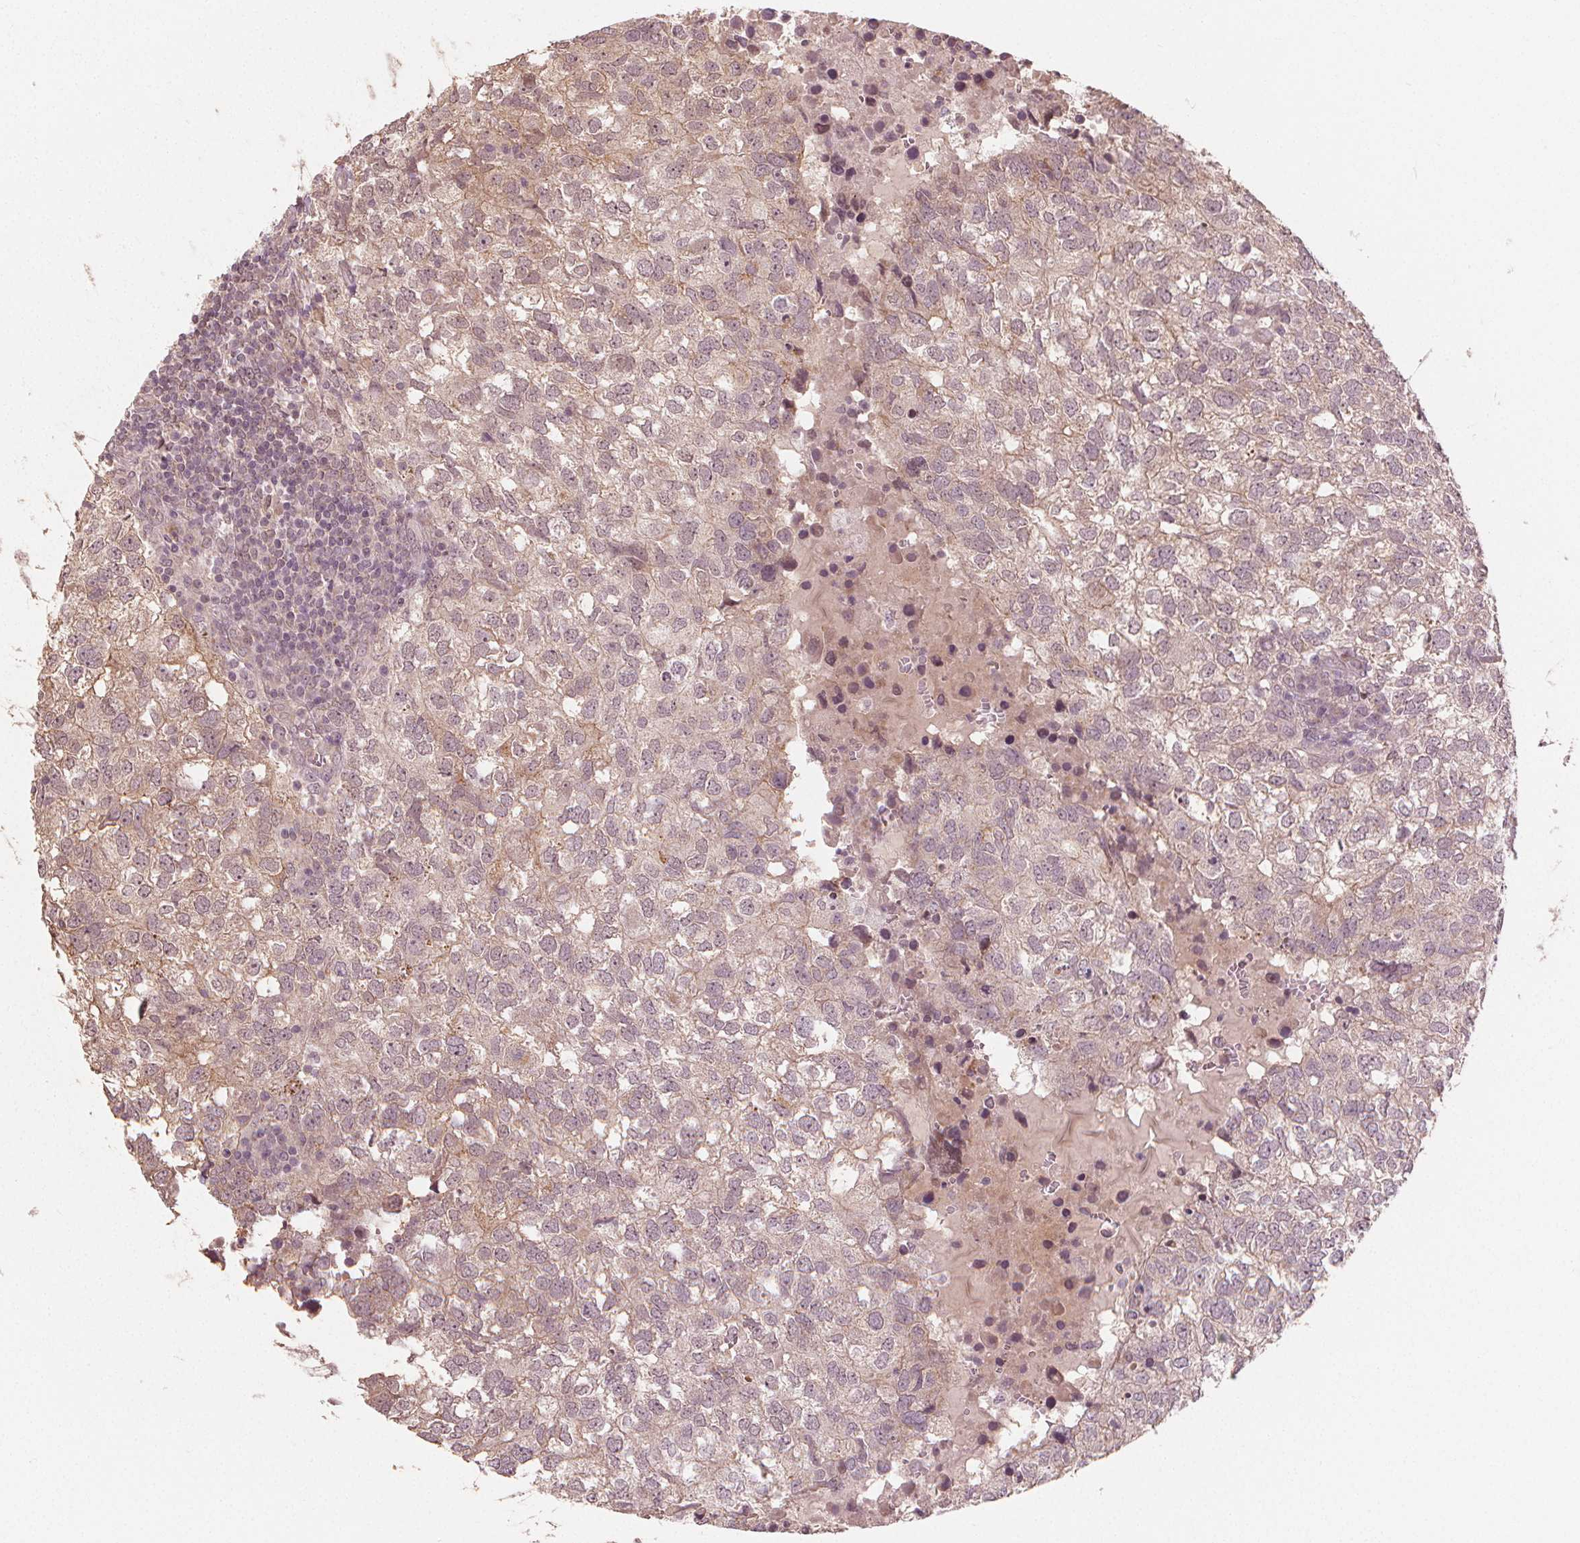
{"staining": {"intensity": "weak", "quantity": "<25%", "location": "cytoplasmic/membranous,nuclear"}, "tissue": "breast cancer", "cell_type": "Tumor cells", "image_type": "cancer", "snomed": [{"axis": "morphology", "description": "Duct carcinoma"}, {"axis": "topography", "description": "Breast"}], "caption": "A high-resolution micrograph shows immunohistochemistry (IHC) staining of invasive ductal carcinoma (breast), which reveals no significant staining in tumor cells. The staining is performed using DAB brown chromogen with nuclei counter-stained in using hematoxylin.", "gene": "CLBA1", "patient": {"sex": "female", "age": 30}}